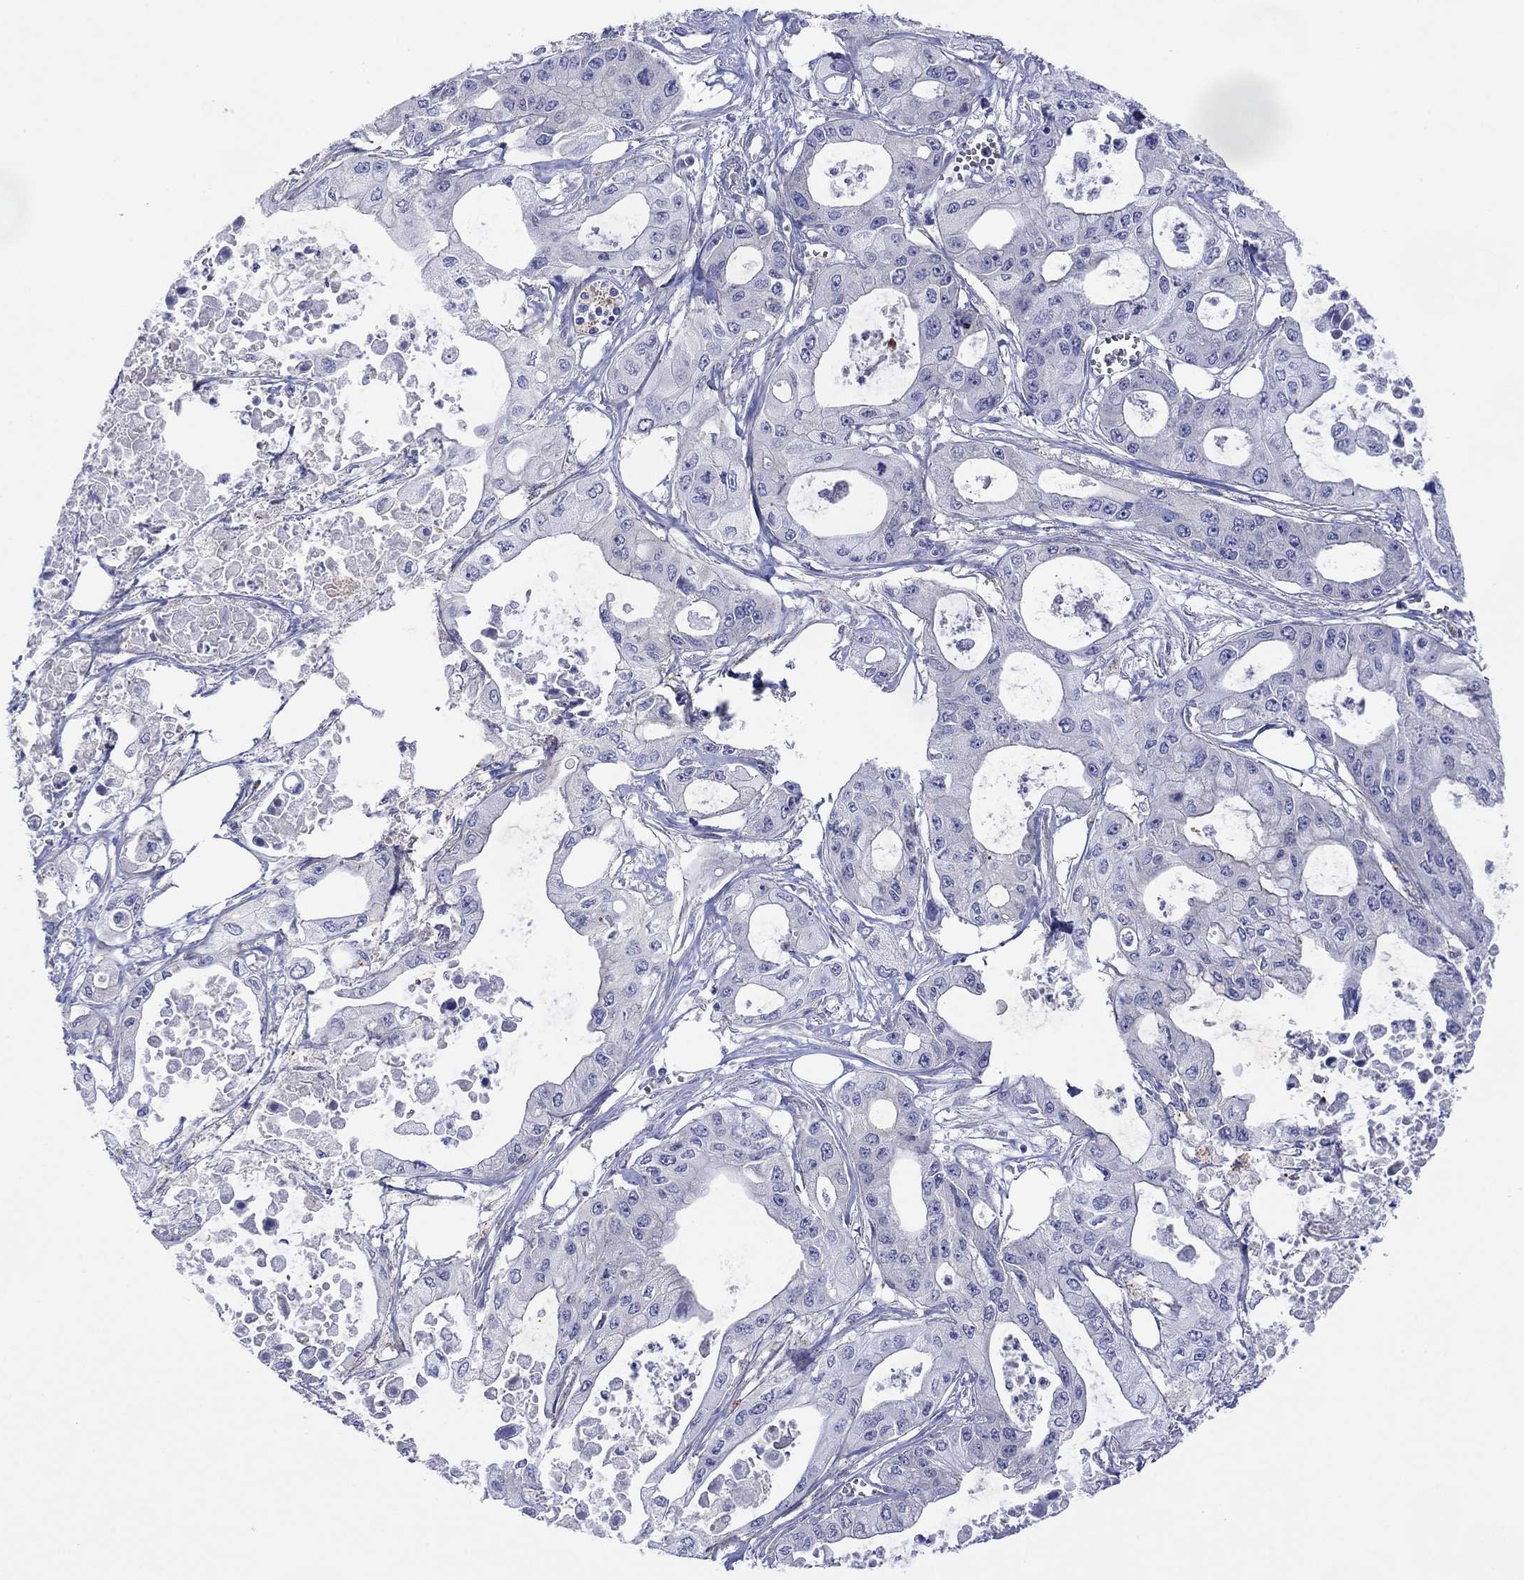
{"staining": {"intensity": "negative", "quantity": "none", "location": "none"}, "tissue": "pancreatic cancer", "cell_type": "Tumor cells", "image_type": "cancer", "snomed": [{"axis": "morphology", "description": "Adenocarcinoma, NOS"}, {"axis": "topography", "description": "Pancreas"}], "caption": "DAB immunohistochemical staining of adenocarcinoma (pancreatic) exhibits no significant staining in tumor cells.", "gene": "TPRN", "patient": {"sex": "male", "age": 70}}